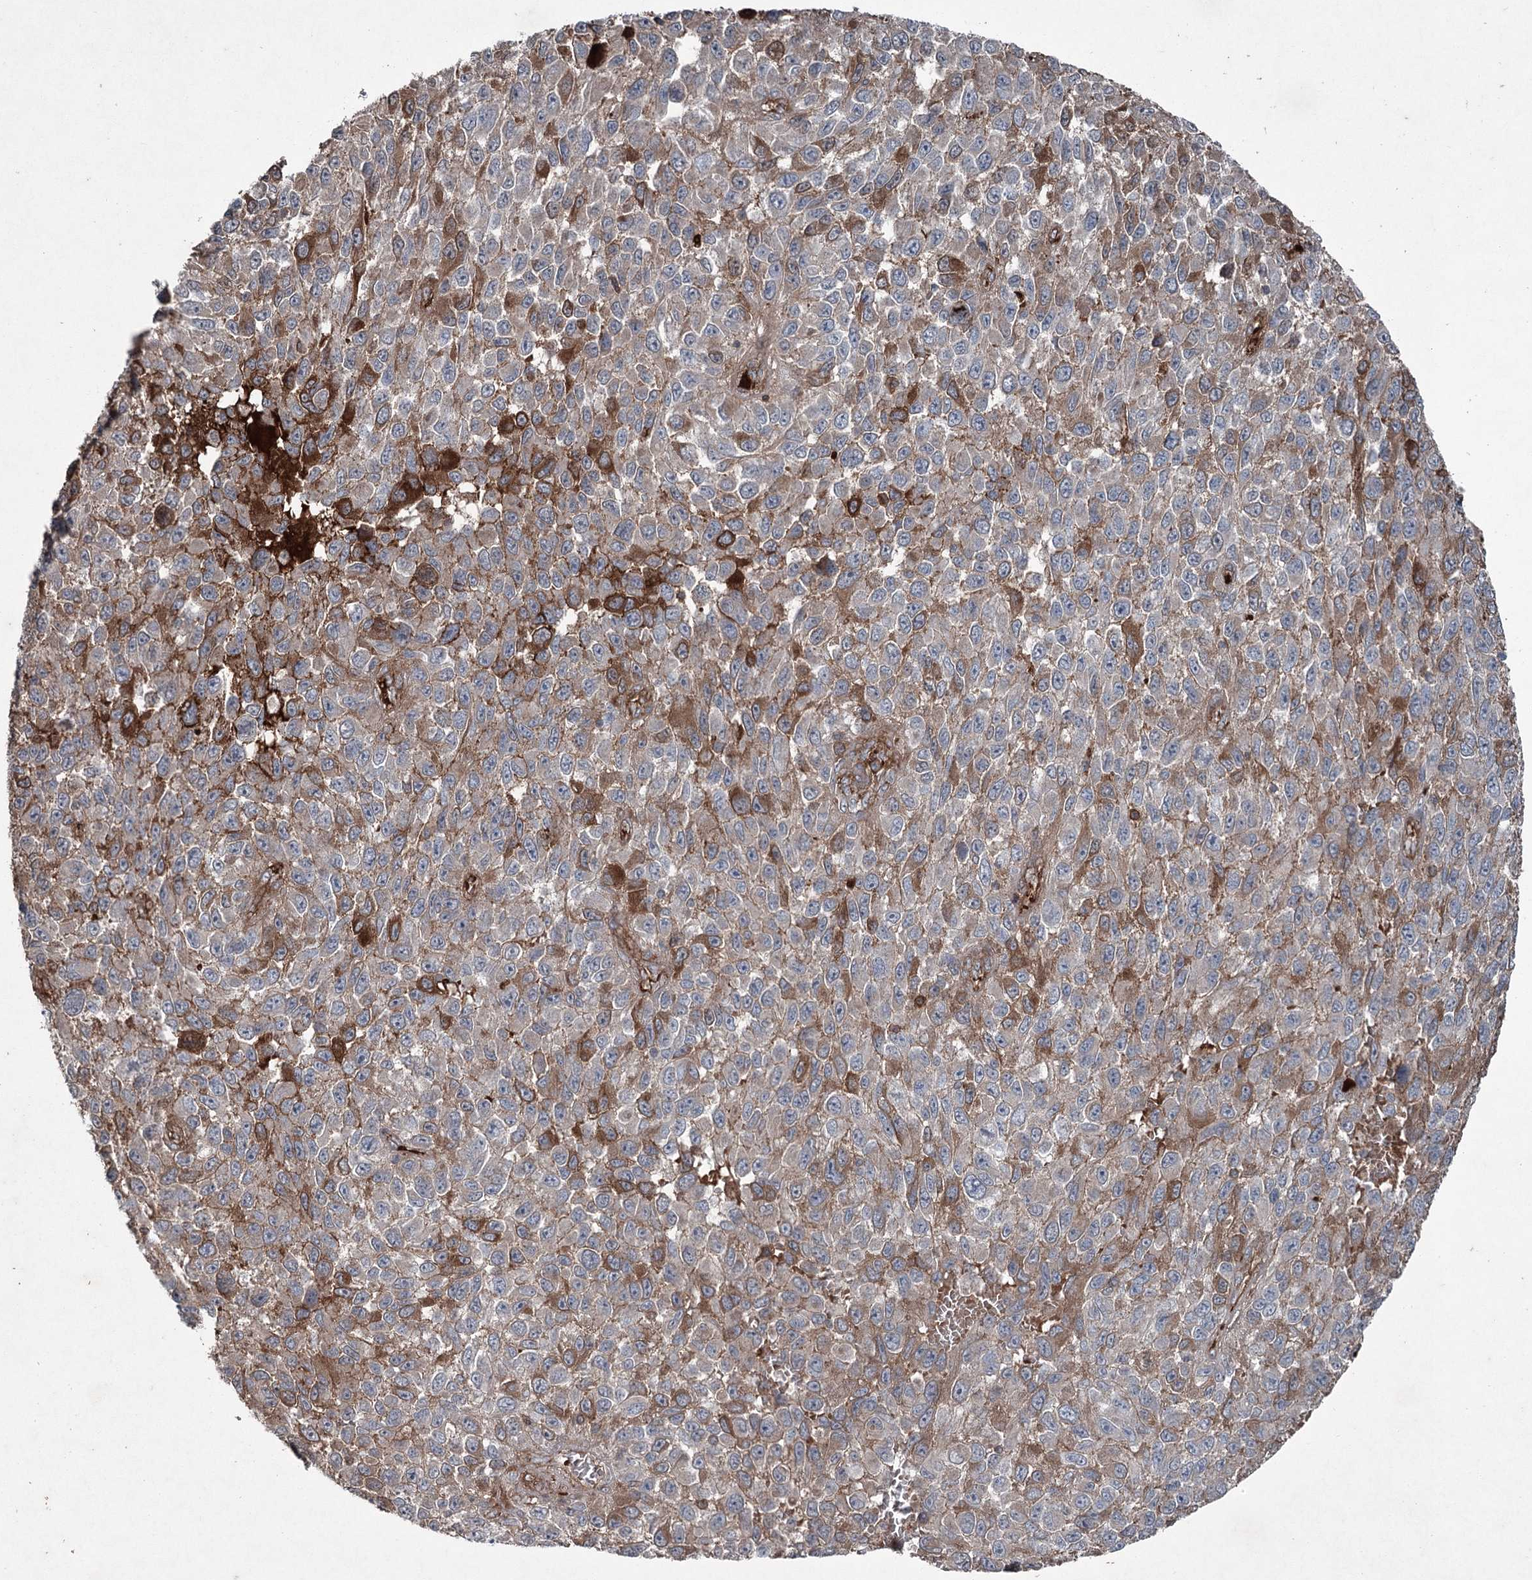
{"staining": {"intensity": "moderate", "quantity": "<25%", "location": "cytoplasmic/membranous"}, "tissue": "melanoma", "cell_type": "Tumor cells", "image_type": "cancer", "snomed": [{"axis": "morphology", "description": "Normal tissue, NOS"}, {"axis": "morphology", "description": "Malignant melanoma, NOS"}, {"axis": "topography", "description": "Skin"}], "caption": "The photomicrograph reveals staining of malignant melanoma, revealing moderate cytoplasmic/membranous protein expression (brown color) within tumor cells.", "gene": "PGLYRP2", "patient": {"sex": "female", "age": 96}}